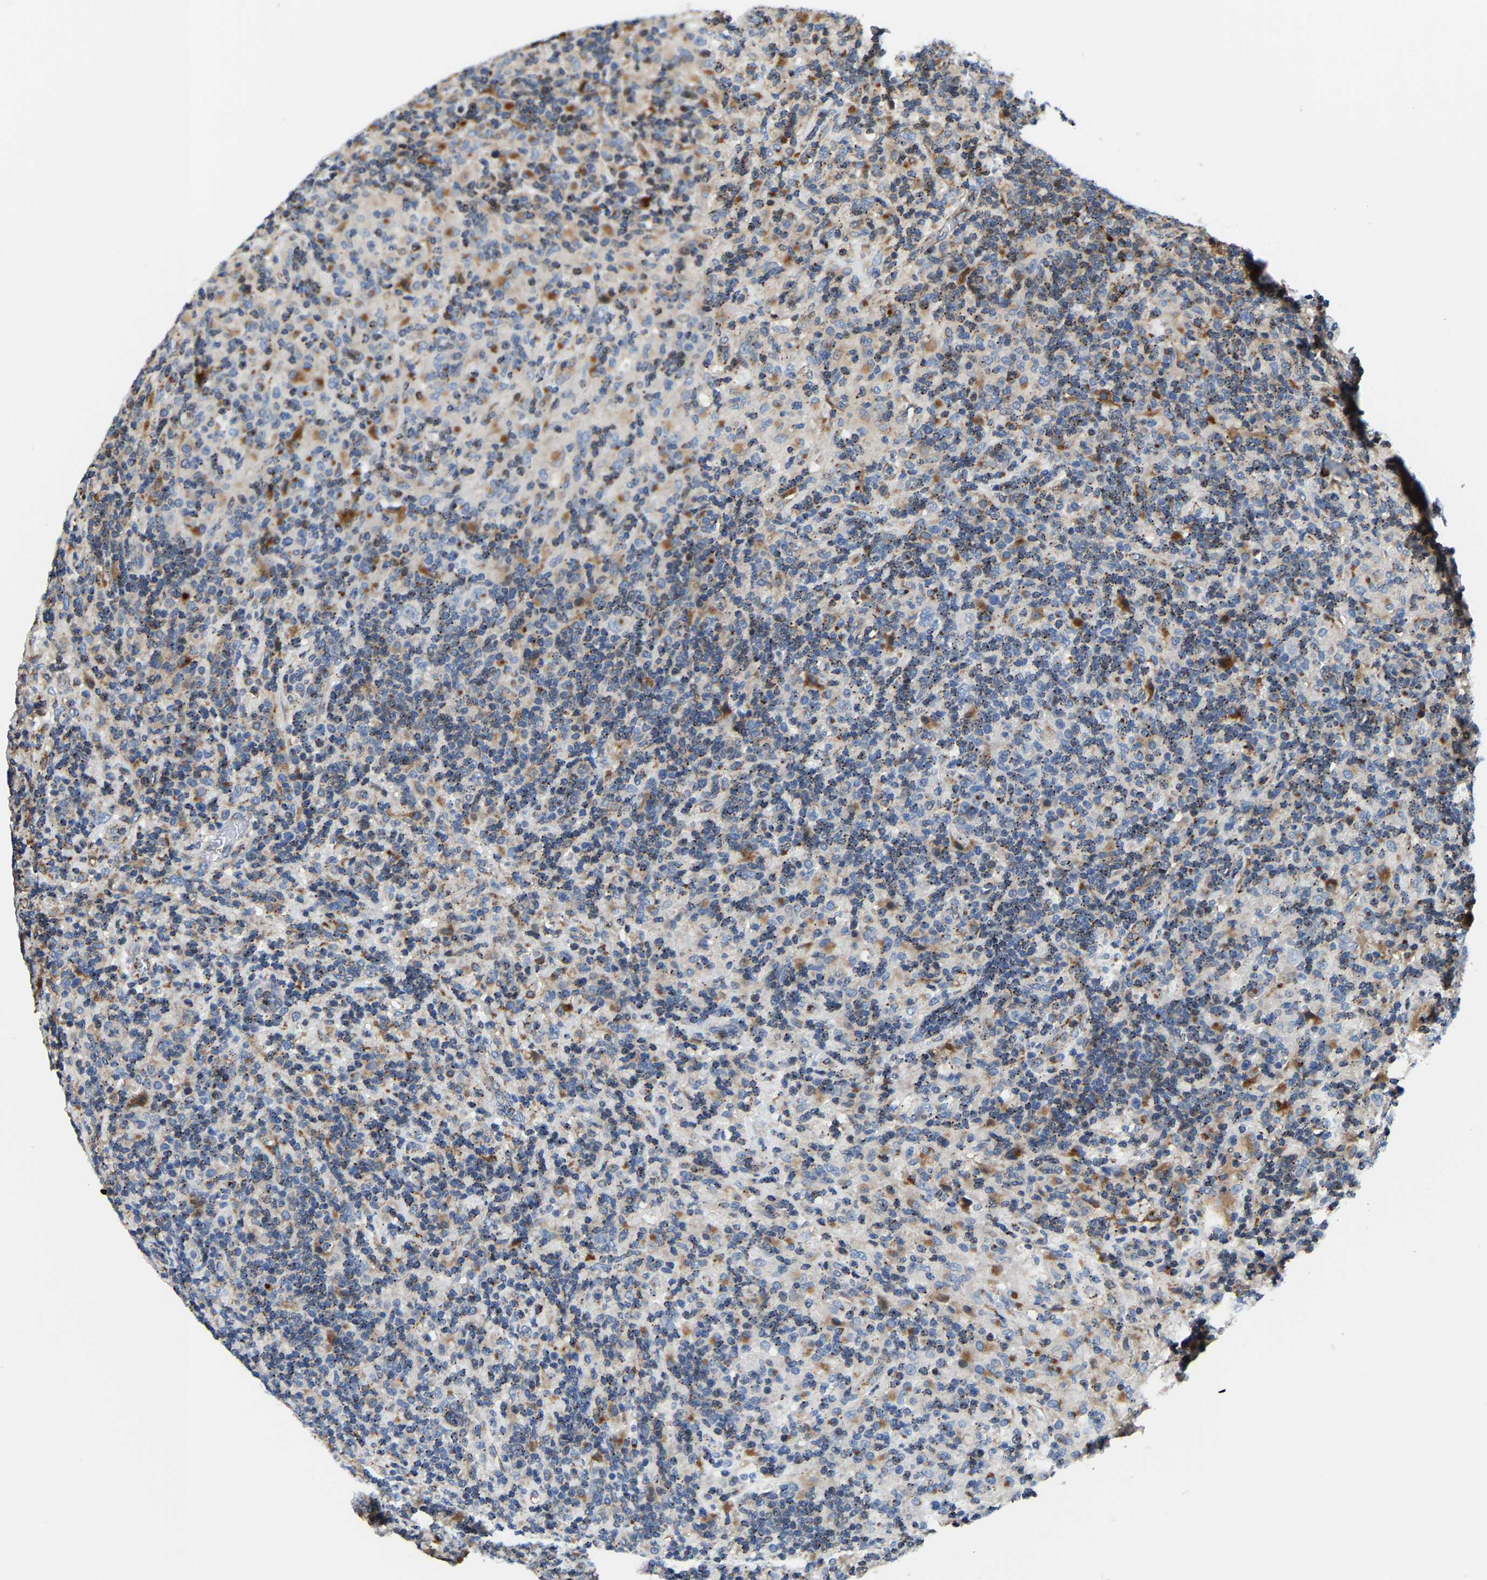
{"staining": {"intensity": "moderate", "quantity": "25%-75%", "location": "cytoplasmic/membranous"}, "tissue": "lymphoma", "cell_type": "Tumor cells", "image_type": "cancer", "snomed": [{"axis": "morphology", "description": "Hodgkin's disease, NOS"}, {"axis": "topography", "description": "Lymph node"}], "caption": "Brown immunohistochemical staining in Hodgkin's disease demonstrates moderate cytoplasmic/membranous expression in approximately 25%-75% of tumor cells.", "gene": "DPP7", "patient": {"sex": "male", "age": 70}}